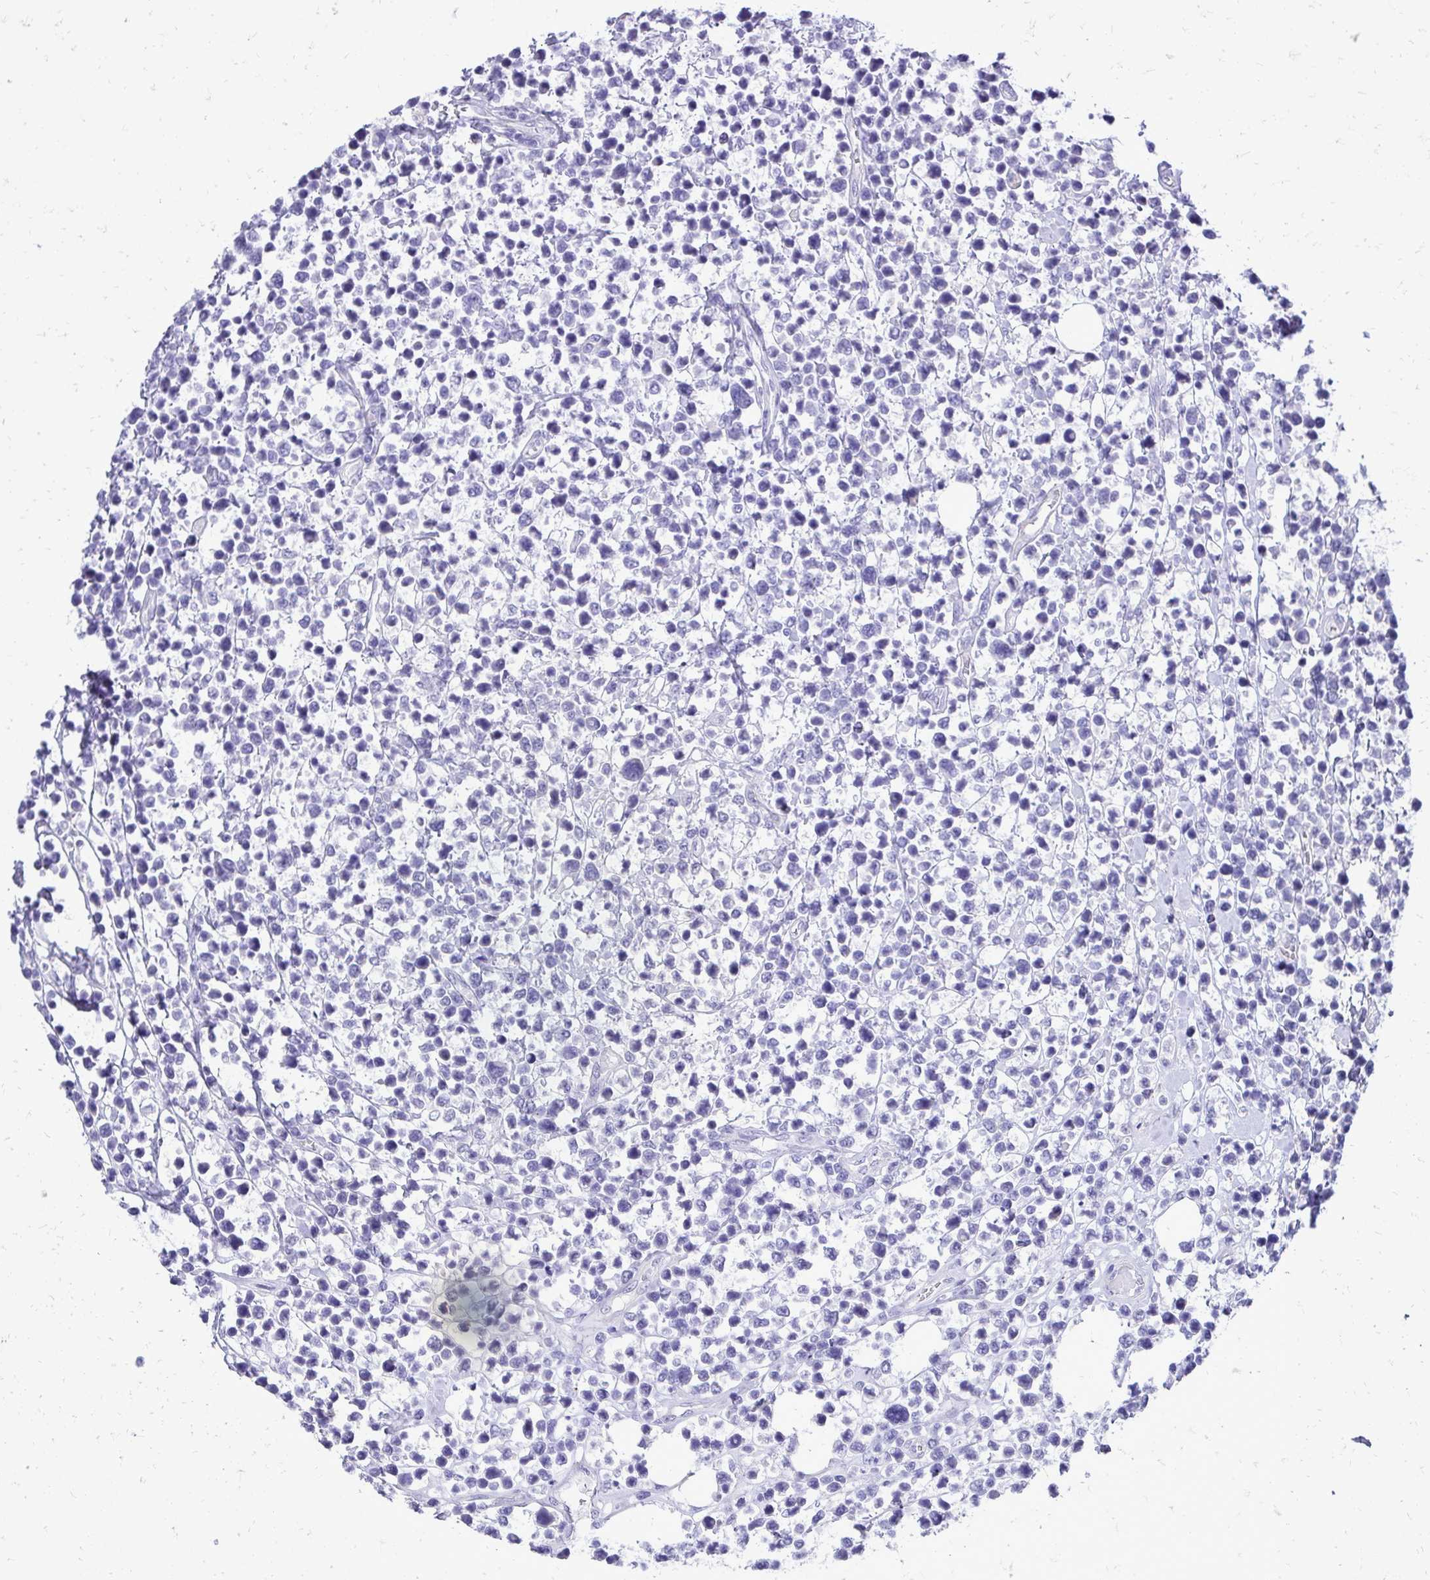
{"staining": {"intensity": "negative", "quantity": "none", "location": "none"}, "tissue": "lymphoma", "cell_type": "Tumor cells", "image_type": "cancer", "snomed": [{"axis": "morphology", "description": "Malignant lymphoma, non-Hodgkin's type, High grade"}, {"axis": "topography", "description": "Soft tissue"}], "caption": "High-grade malignant lymphoma, non-Hodgkin's type was stained to show a protein in brown. There is no significant expression in tumor cells.", "gene": "PELI3", "patient": {"sex": "female", "age": 56}}